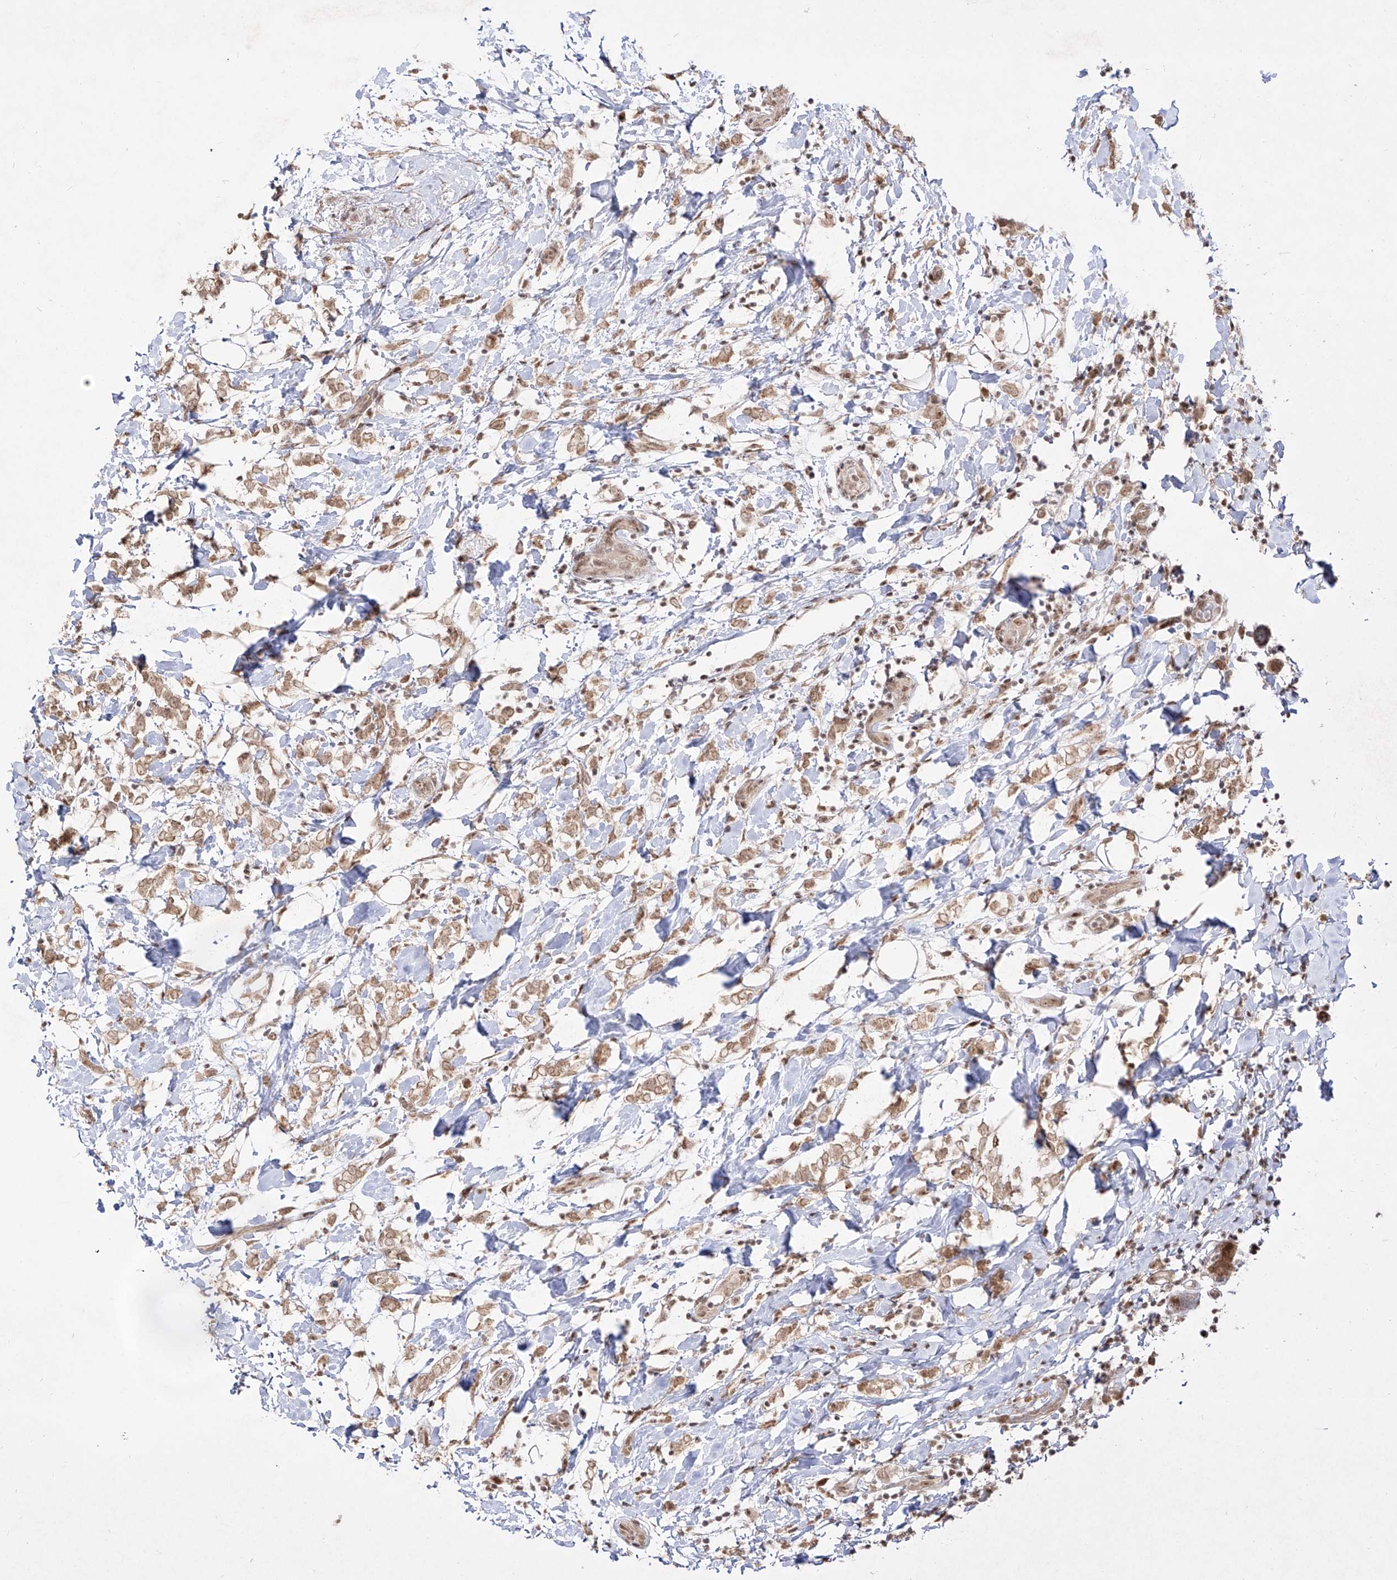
{"staining": {"intensity": "weak", "quantity": ">75%", "location": "cytoplasmic/membranous,nuclear"}, "tissue": "breast cancer", "cell_type": "Tumor cells", "image_type": "cancer", "snomed": [{"axis": "morphology", "description": "Normal tissue, NOS"}, {"axis": "morphology", "description": "Lobular carcinoma"}, {"axis": "topography", "description": "Breast"}], "caption": "Weak cytoplasmic/membranous and nuclear protein expression is appreciated in approximately >75% of tumor cells in breast cancer (lobular carcinoma).", "gene": "SNRNP27", "patient": {"sex": "female", "age": 47}}